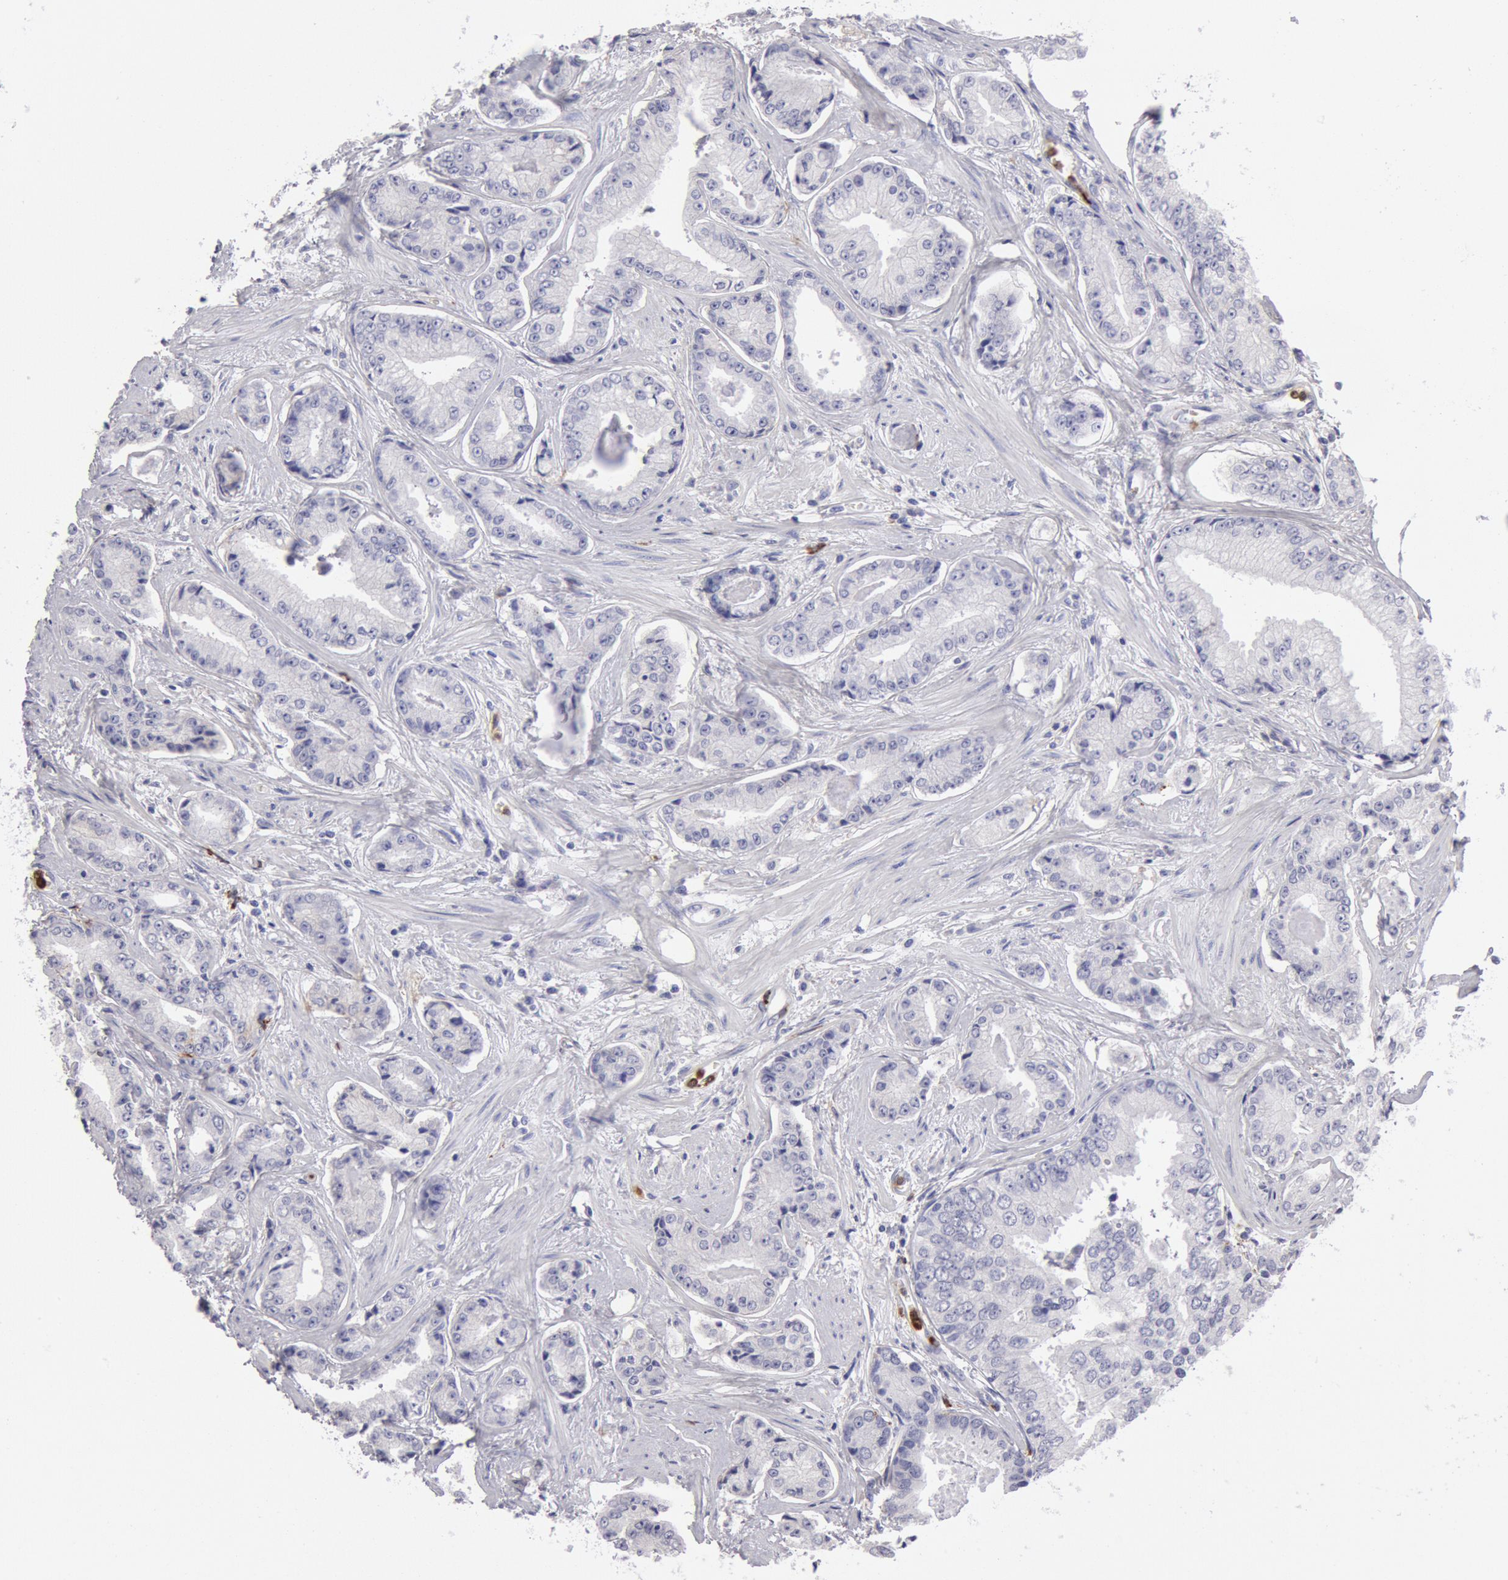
{"staining": {"intensity": "negative", "quantity": "none", "location": "none"}, "tissue": "prostate cancer", "cell_type": "Tumor cells", "image_type": "cancer", "snomed": [{"axis": "morphology", "description": "Adenocarcinoma, High grade"}, {"axis": "topography", "description": "Prostate"}], "caption": "There is no significant expression in tumor cells of prostate cancer (high-grade adenocarcinoma).", "gene": "FCN1", "patient": {"sex": "male", "age": 56}}